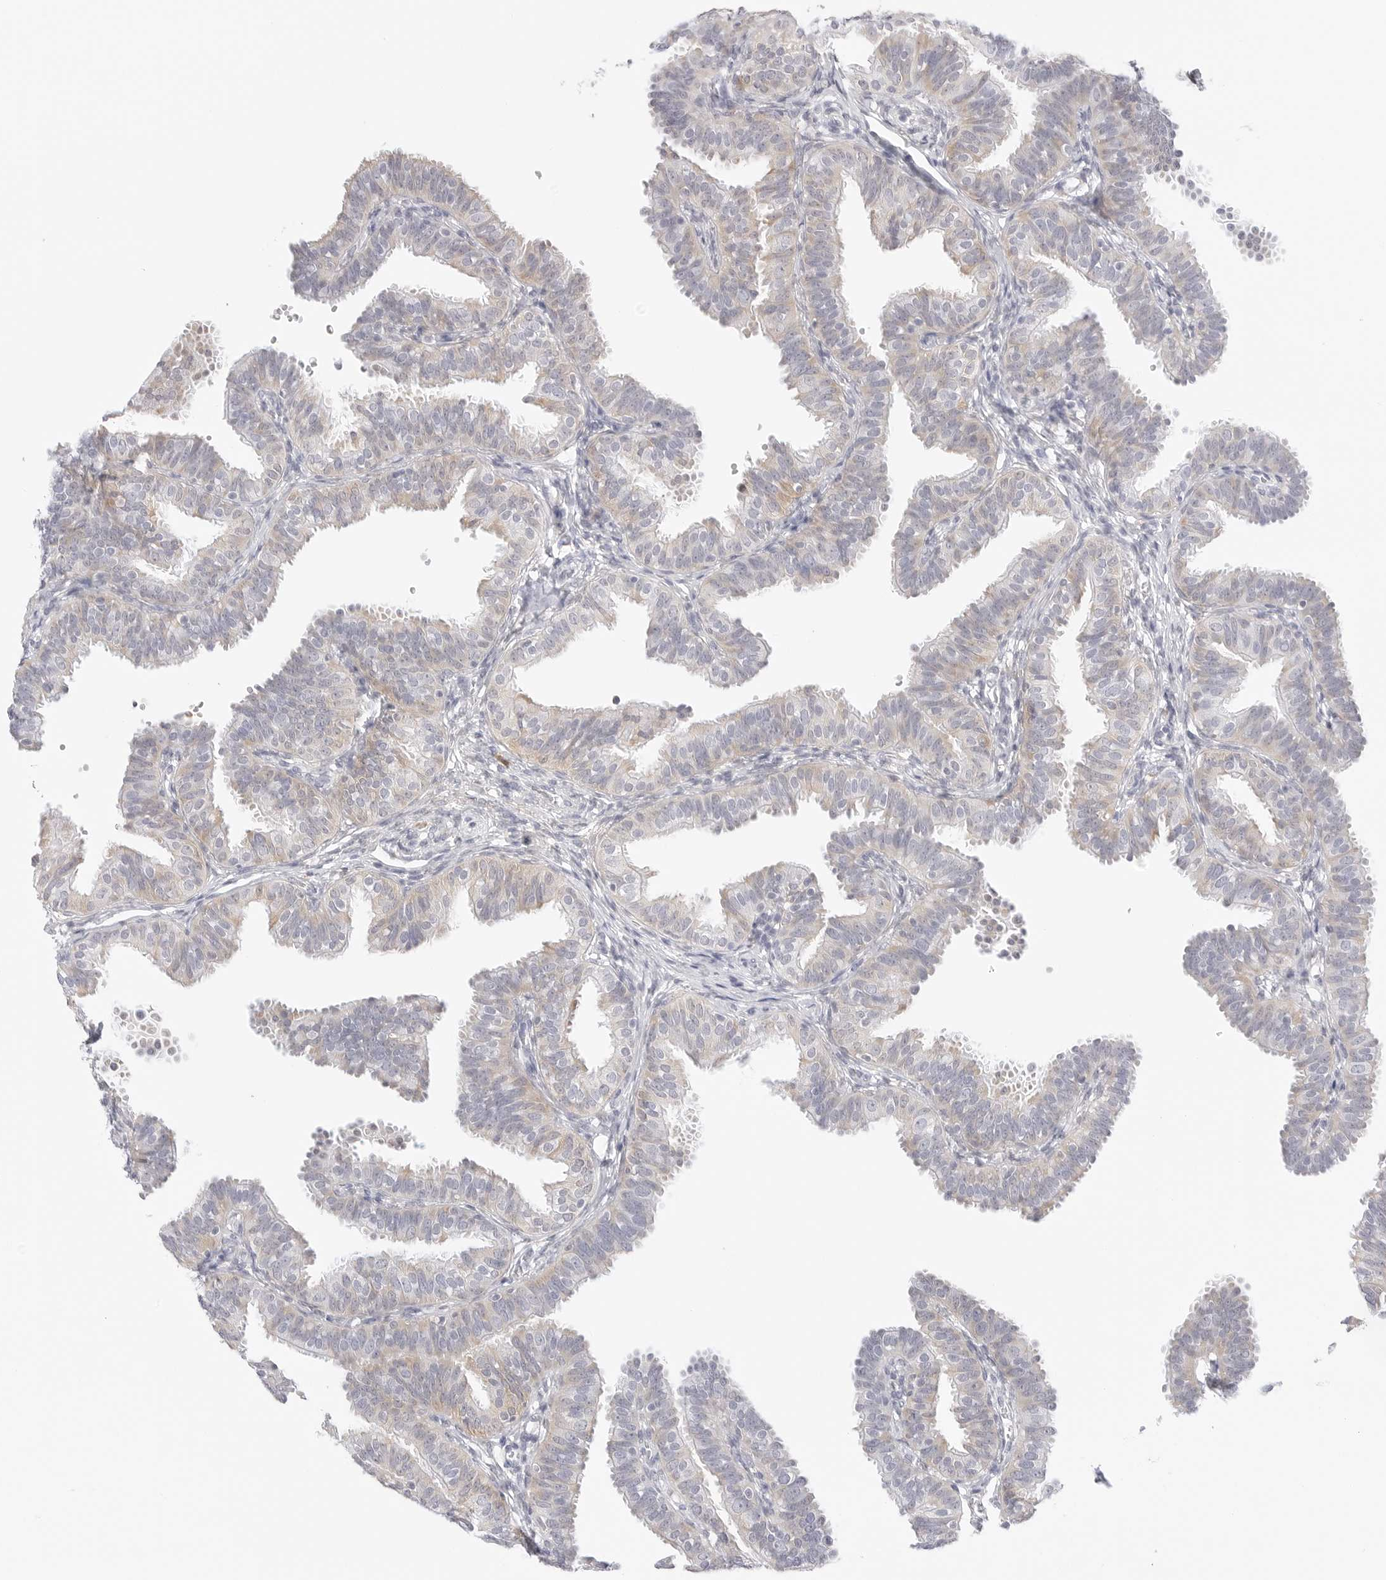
{"staining": {"intensity": "negative", "quantity": "none", "location": "none"}, "tissue": "fallopian tube", "cell_type": "Glandular cells", "image_type": "normal", "snomed": [{"axis": "morphology", "description": "Normal tissue, NOS"}, {"axis": "topography", "description": "Fallopian tube"}], "caption": "A histopathology image of fallopian tube stained for a protein shows no brown staining in glandular cells.", "gene": "THEM4", "patient": {"sex": "female", "age": 35}}